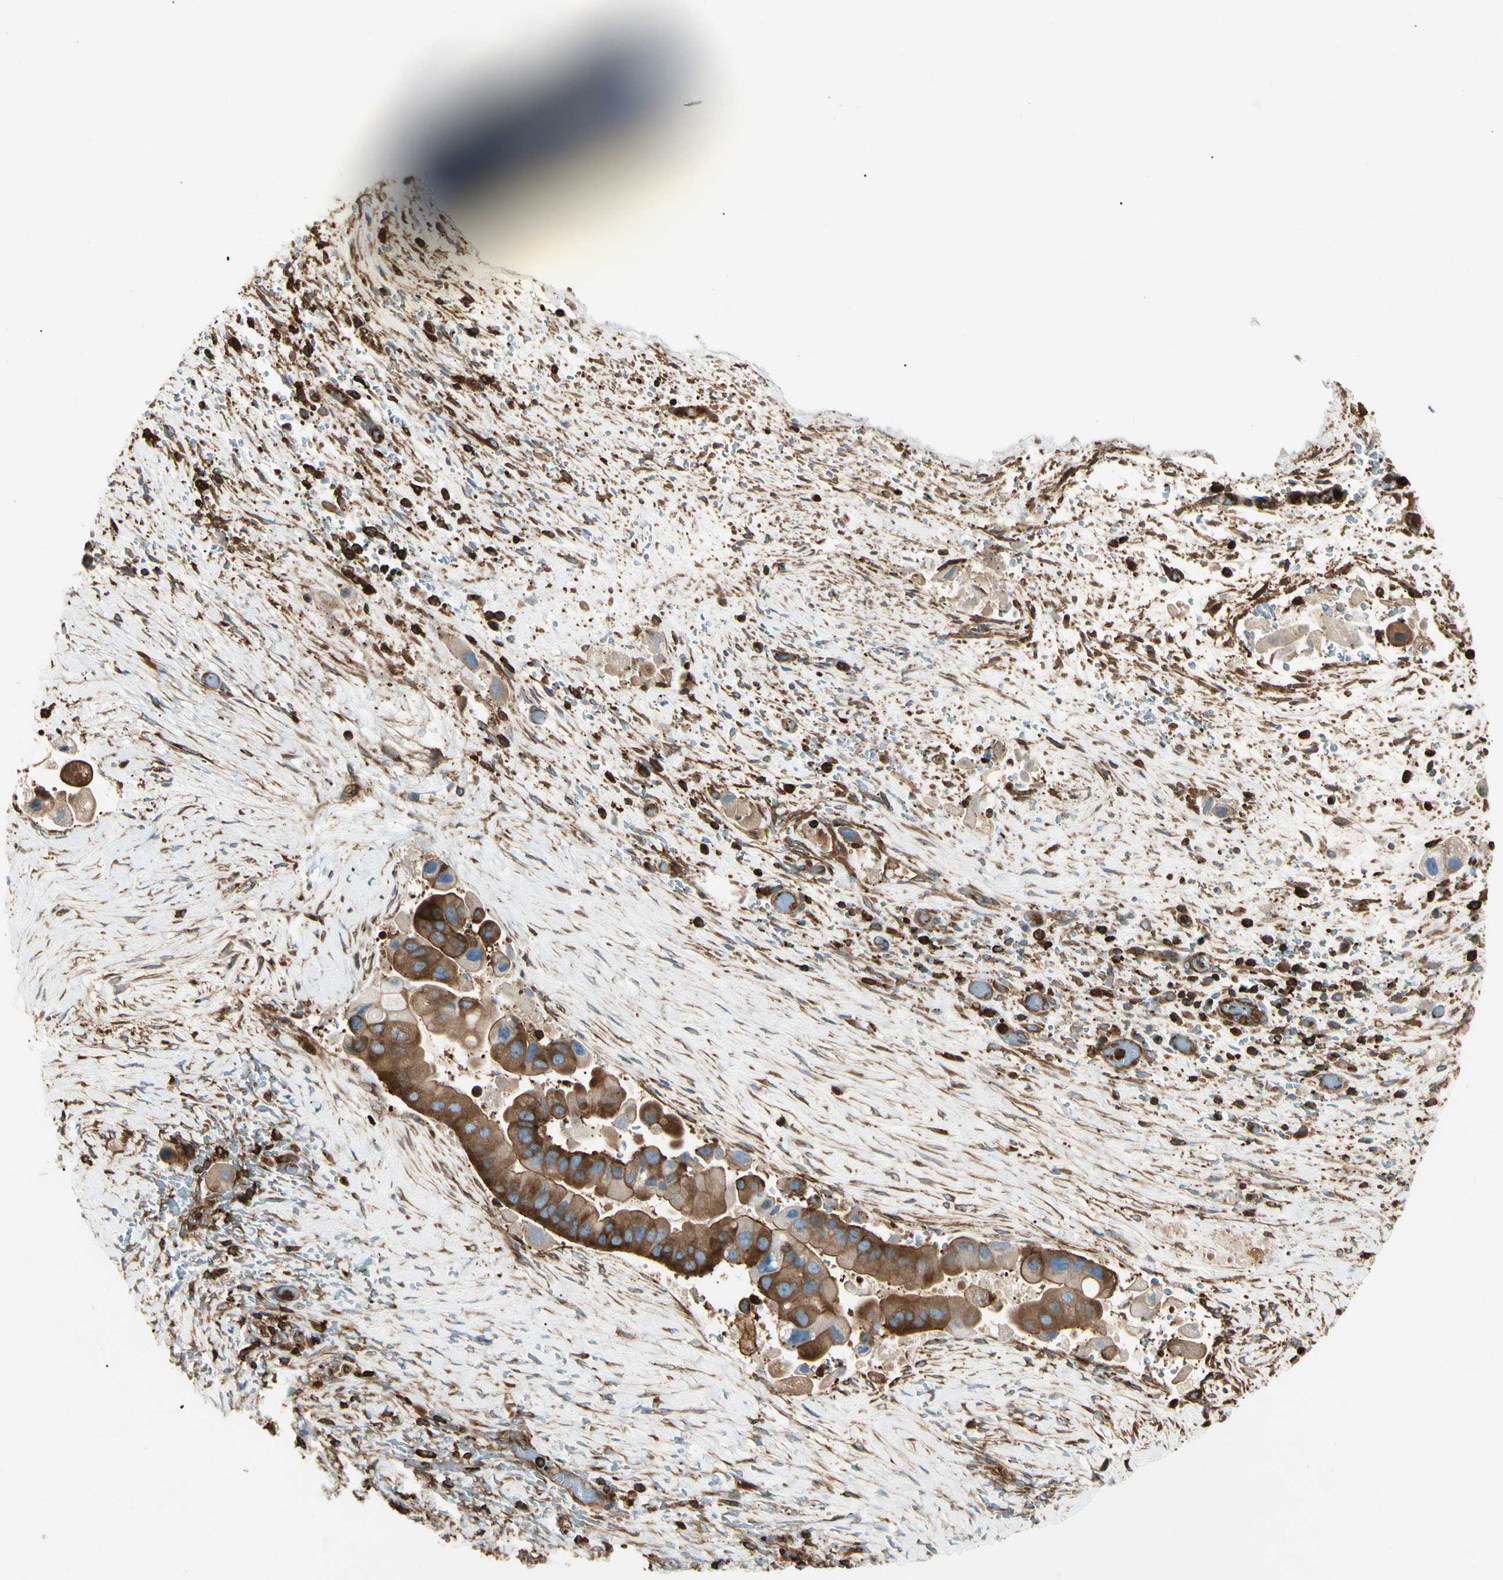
{"staining": {"intensity": "moderate", "quantity": ">75%", "location": "cytoplasmic/membranous"}, "tissue": "liver cancer", "cell_type": "Tumor cells", "image_type": "cancer", "snomed": [{"axis": "morphology", "description": "Normal tissue, NOS"}, {"axis": "morphology", "description": "Cholangiocarcinoma"}, {"axis": "topography", "description": "Liver"}, {"axis": "topography", "description": "Peripheral nerve tissue"}], "caption": "An immunohistochemistry histopathology image of tumor tissue is shown. Protein staining in brown labels moderate cytoplasmic/membranous positivity in cholangiocarcinoma (liver) within tumor cells.", "gene": "ARPC2", "patient": {"sex": "male", "age": 50}}